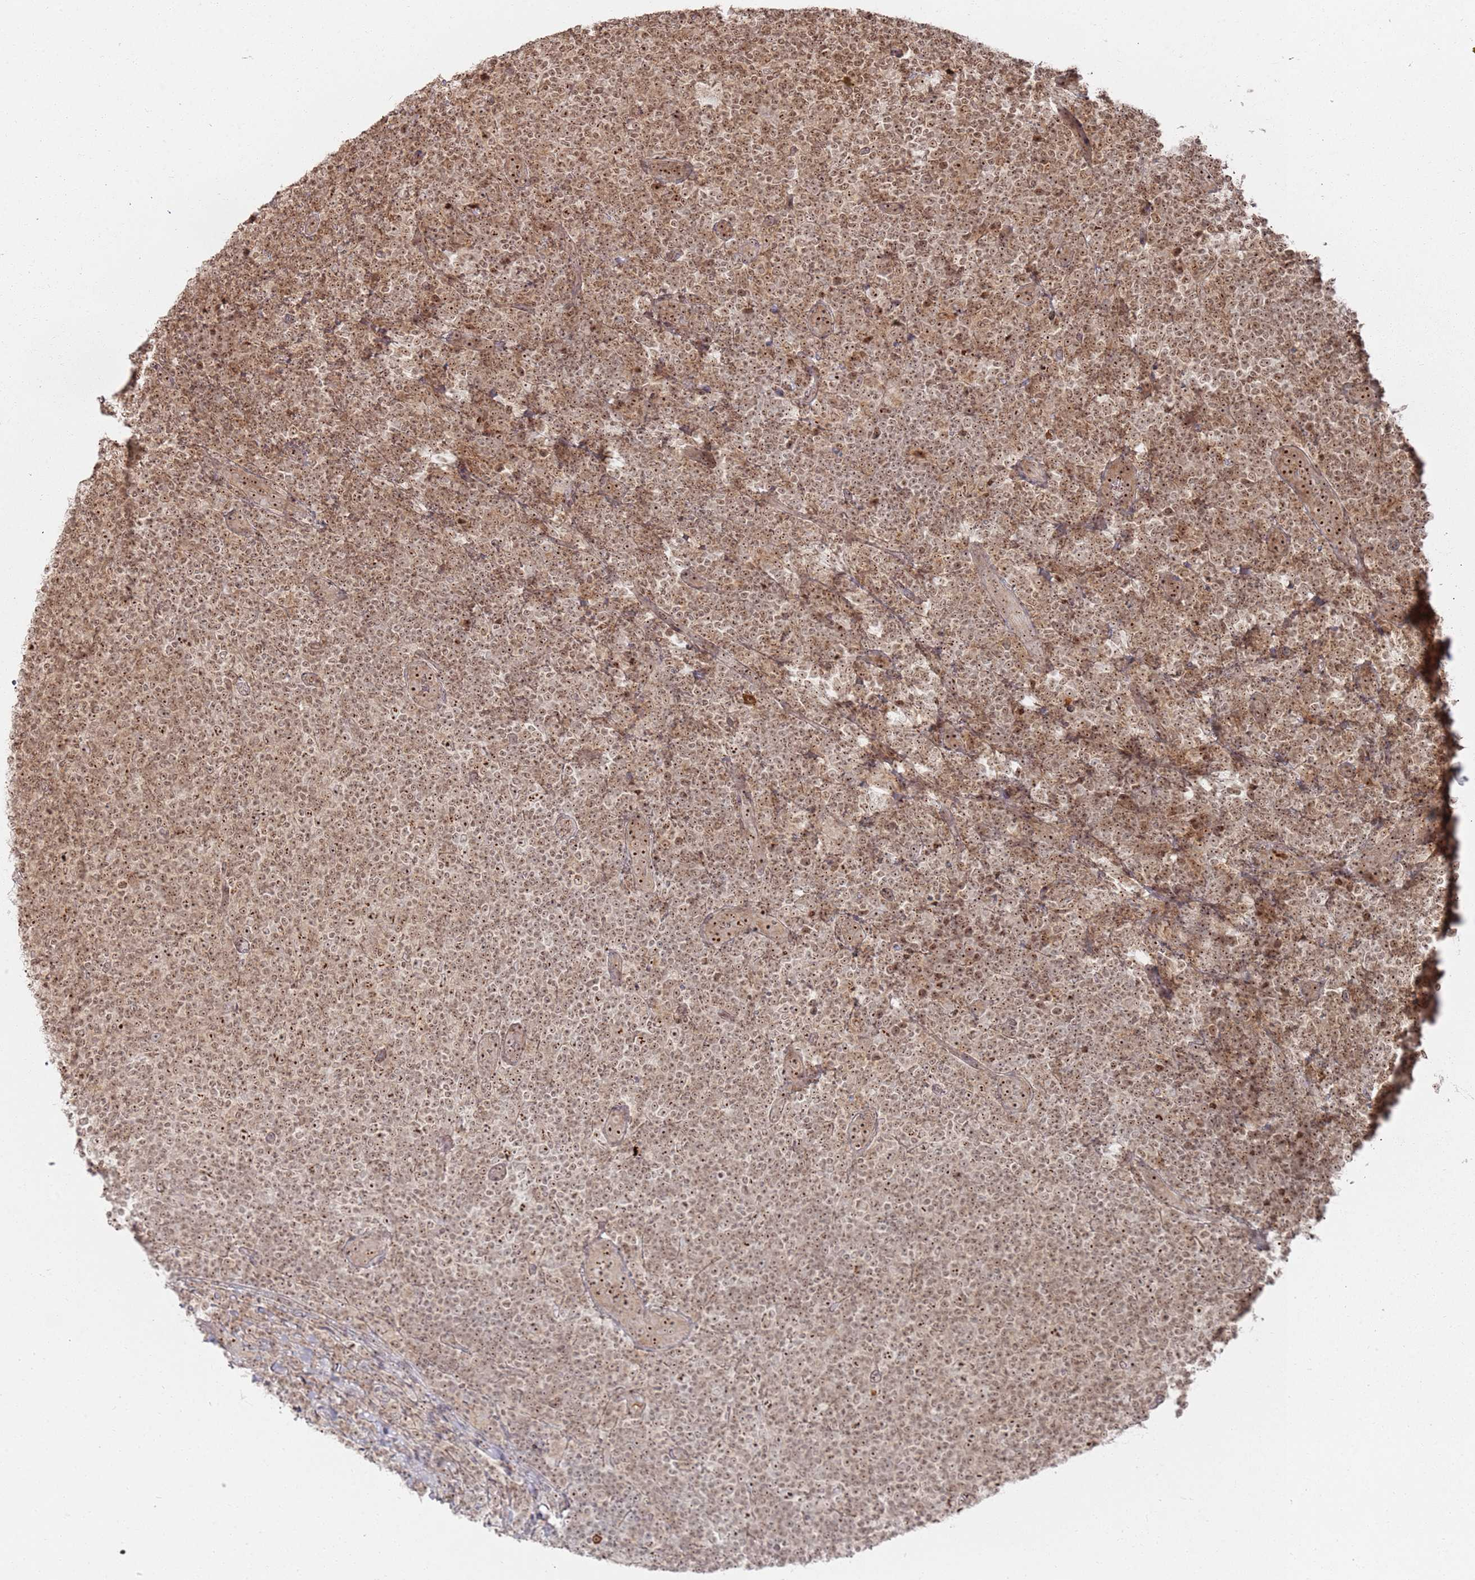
{"staining": {"intensity": "moderate", "quantity": ">75%", "location": "nuclear"}, "tissue": "lymphoma", "cell_type": "Tumor cells", "image_type": "cancer", "snomed": [{"axis": "morphology", "description": "Malignant lymphoma, non-Hodgkin's type, Low grade"}, {"axis": "topography", "description": "Lymph node"}], "caption": "Human lymphoma stained for a protein (brown) demonstrates moderate nuclear positive staining in about >75% of tumor cells.", "gene": "UTP11", "patient": {"sex": "male", "age": 66}}